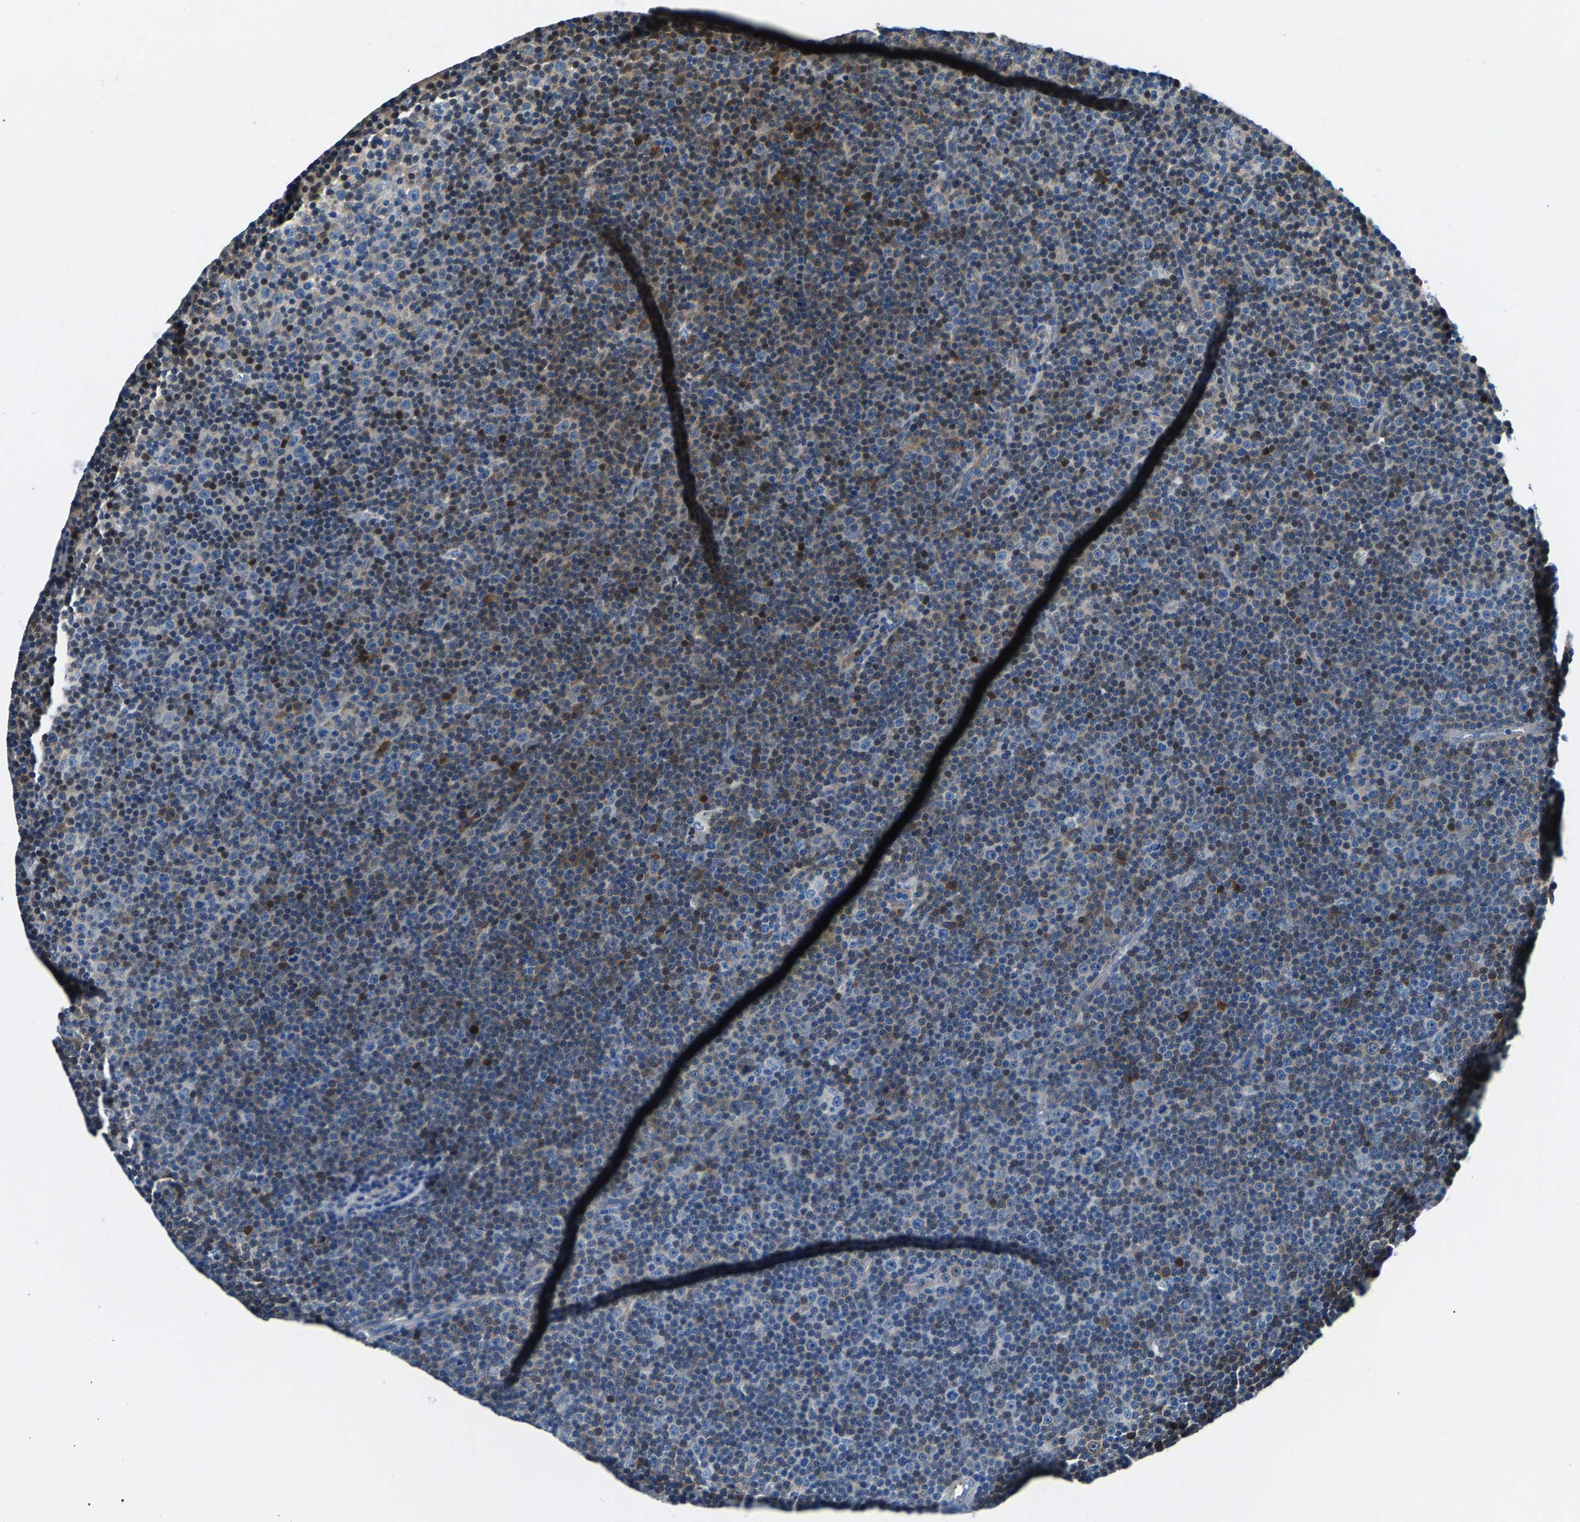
{"staining": {"intensity": "moderate", "quantity": "25%-75%", "location": "nuclear"}, "tissue": "lymphoma", "cell_type": "Tumor cells", "image_type": "cancer", "snomed": [{"axis": "morphology", "description": "Malignant lymphoma, non-Hodgkin's type, Low grade"}, {"axis": "topography", "description": "Lymph node"}], "caption": "Human lymphoma stained with a brown dye exhibits moderate nuclear positive expression in approximately 25%-75% of tumor cells.", "gene": "CDRT4", "patient": {"sex": "female", "age": 67}}